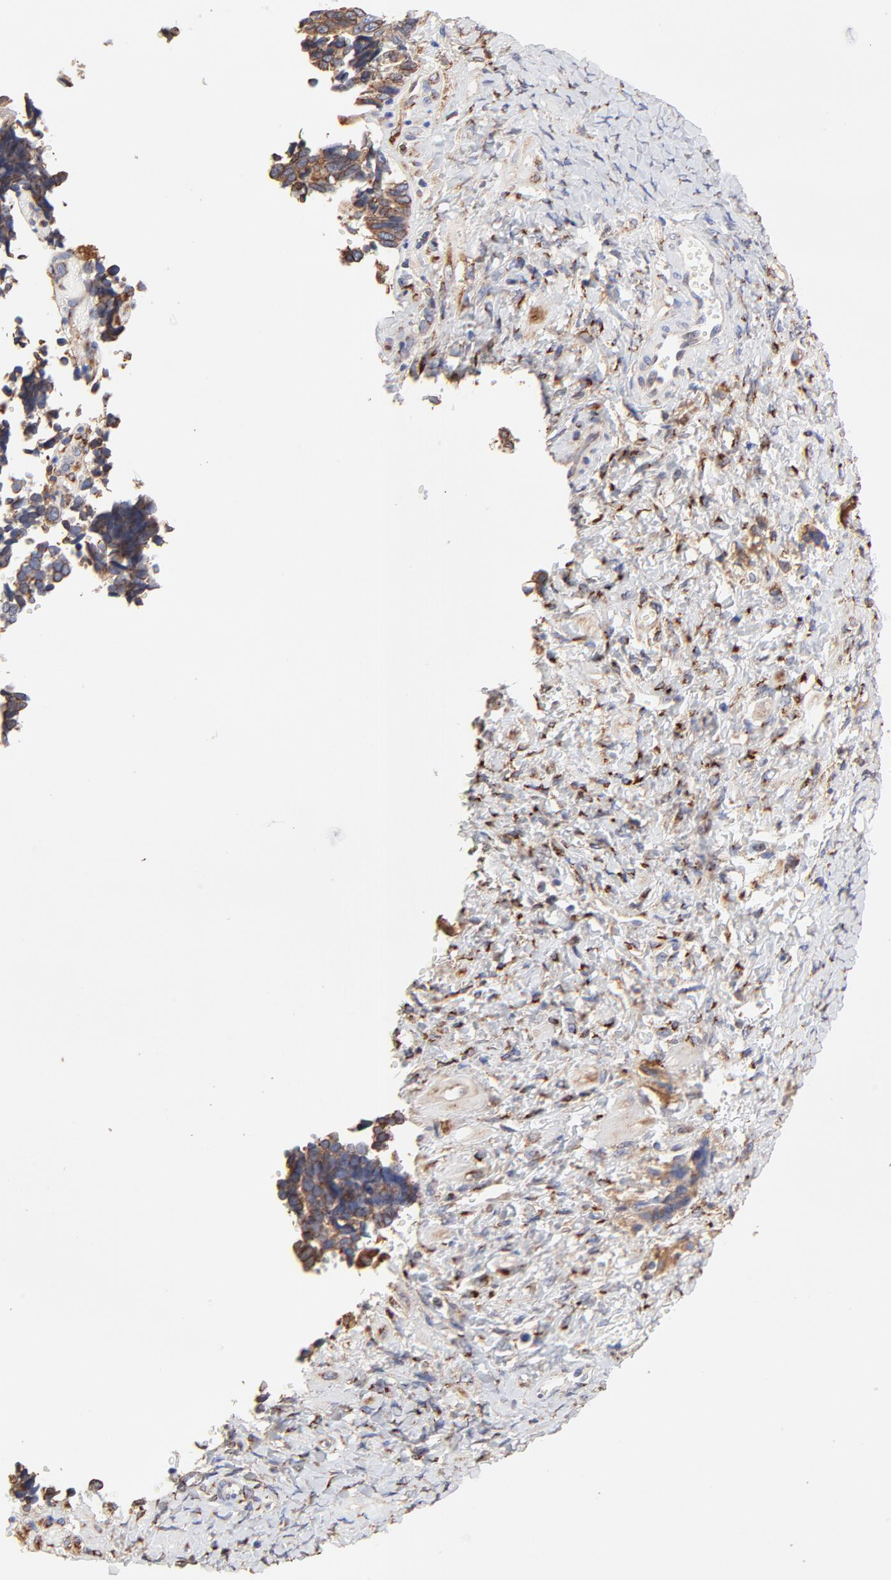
{"staining": {"intensity": "moderate", "quantity": ">75%", "location": "cytoplasmic/membranous"}, "tissue": "ovarian cancer", "cell_type": "Tumor cells", "image_type": "cancer", "snomed": [{"axis": "morphology", "description": "Cystadenocarcinoma, serous, NOS"}, {"axis": "topography", "description": "Ovary"}], "caption": "Moderate cytoplasmic/membranous expression for a protein is seen in about >75% of tumor cells of ovarian cancer (serous cystadenocarcinoma) using immunohistochemistry (IHC).", "gene": "LMAN1", "patient": {"sex": "female", "age": 77}}